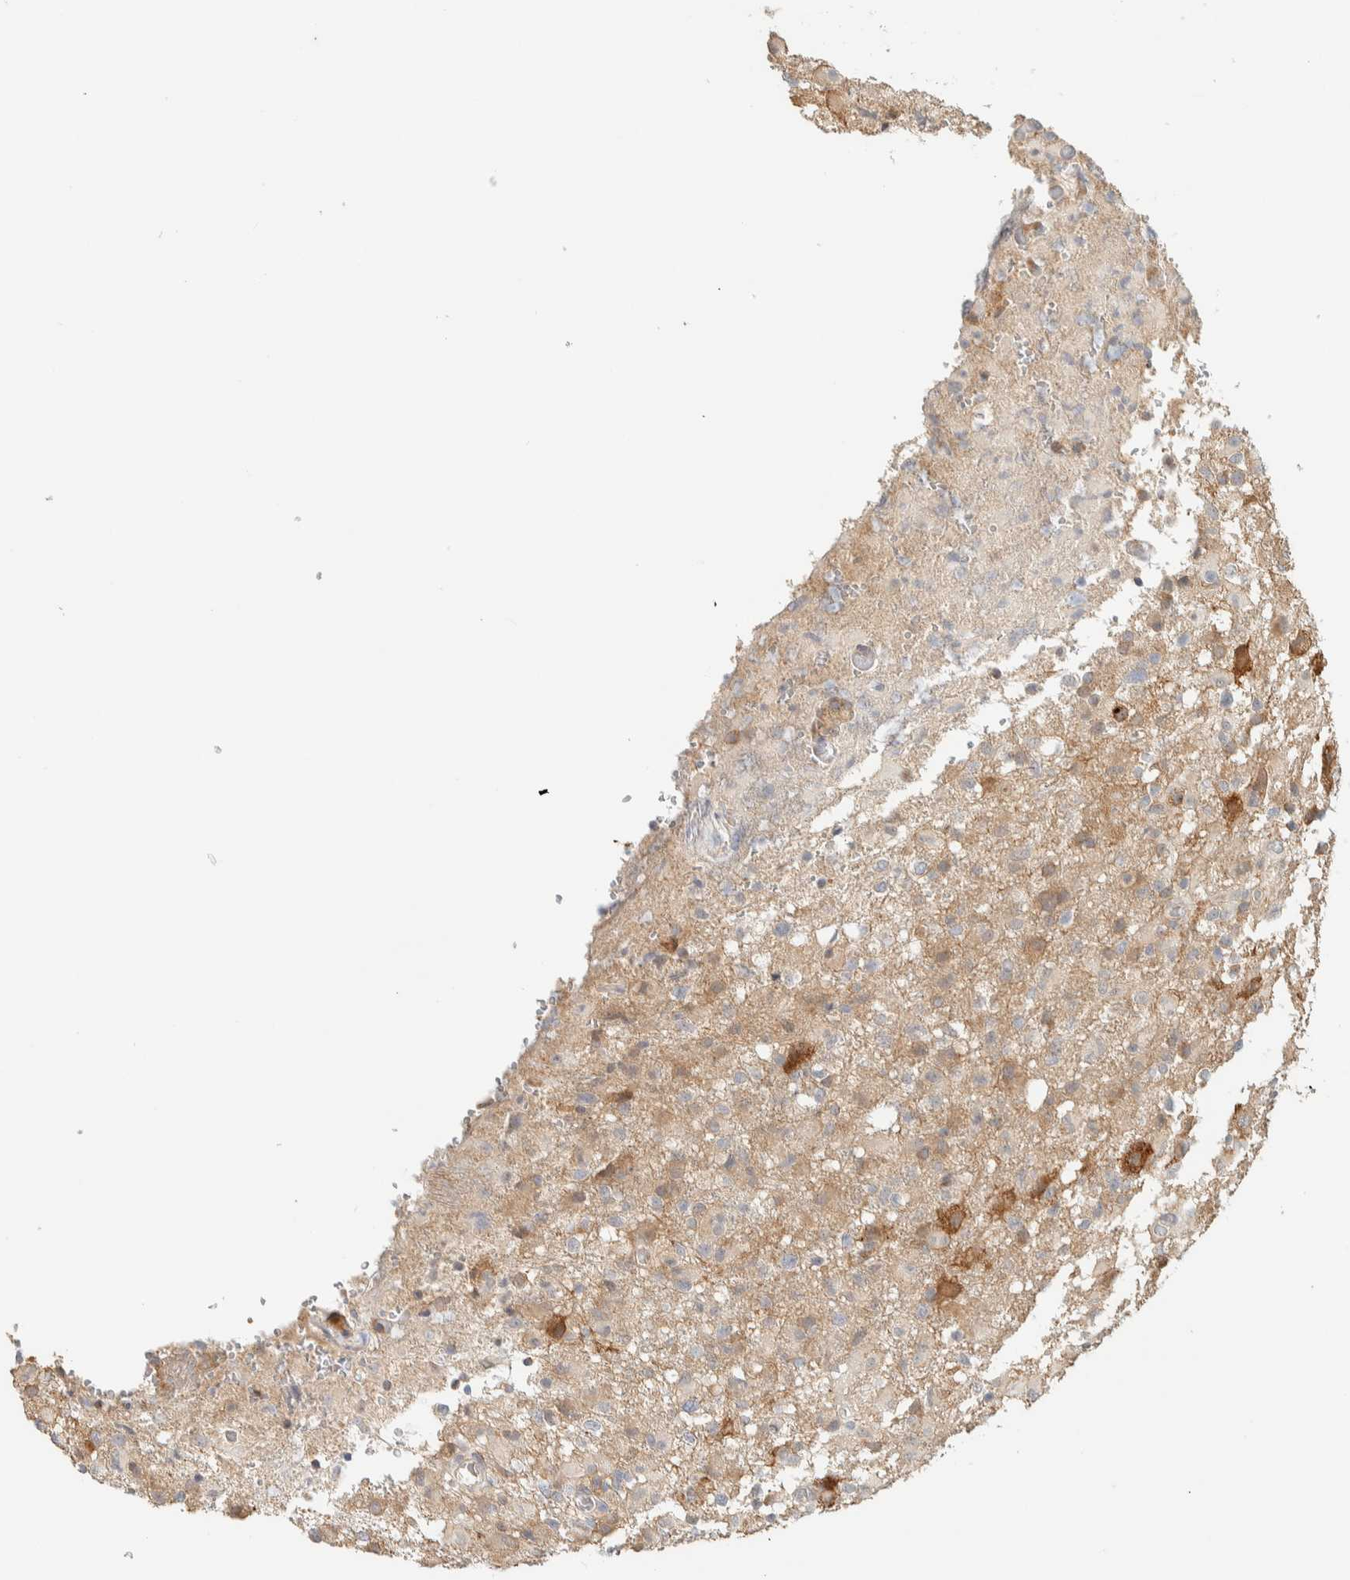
{"staining": {"intensity": "weak", "quantity": "<25%", "location": "cytoplasmic/membranous"}, "tissue": "glioma", "cell_type": "Tumor cells", "image_type": "cancer", "snomed": [{"axis": "morphology", "description": "Glioma, malignant, High grade"}, {"axis": "topography", "description": "Brain"}], "caption": "DAB (3,3'-diaminobenzidine) immunohistochemical staining of human malignant high-grade glioma demonstrates no significant positivity in tumor cells. (Stains: DAB immunohistochemistry with hematoxylin counter stain, Microscopy: brightfield microscopy at high magnification).", "gene": "RAB11FIP1", "patient": {"sex": "female", "age": 57}}